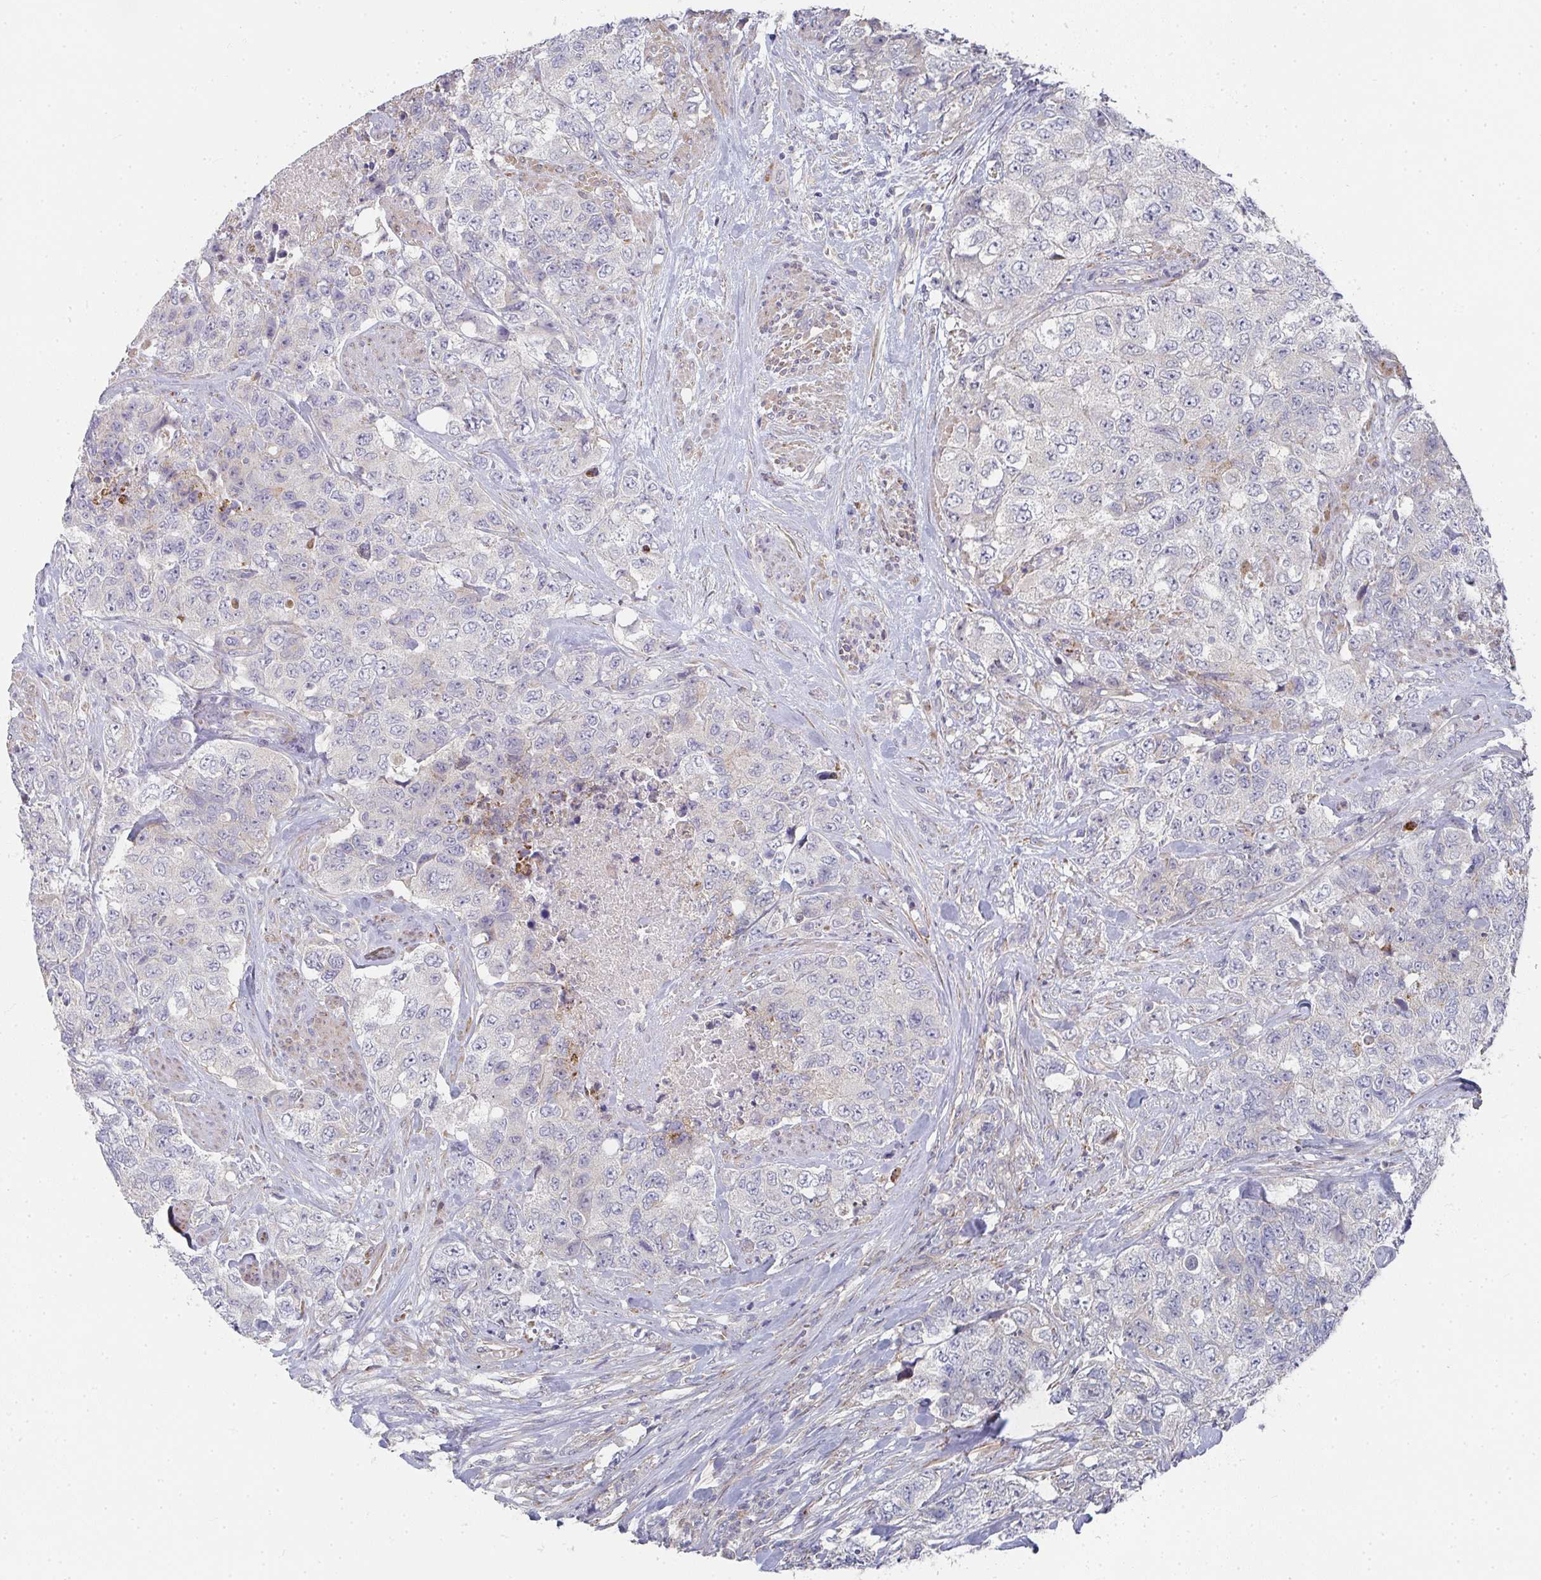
{"staining": {"intensity": "weak", "quantity": "<25%", "location": "cytoplasmic/membranous"}, "tissue": "urothelial cancer", "cell_type": "Tumor cells", "image_type": "cancer", "snomed": [{"axis": "morphology", "description": "Urothelial carcinoma, High grade"}, {"axis": "topography", "description": "Urinary bladder"}], "caption": "This is an immunohistochemistry histopathology image of human urothelial carcinoma (high-grade). There is no staining in tumor cells.", "gene": "RHEBL1", "patient": {"sex": "female", "age": 78}}